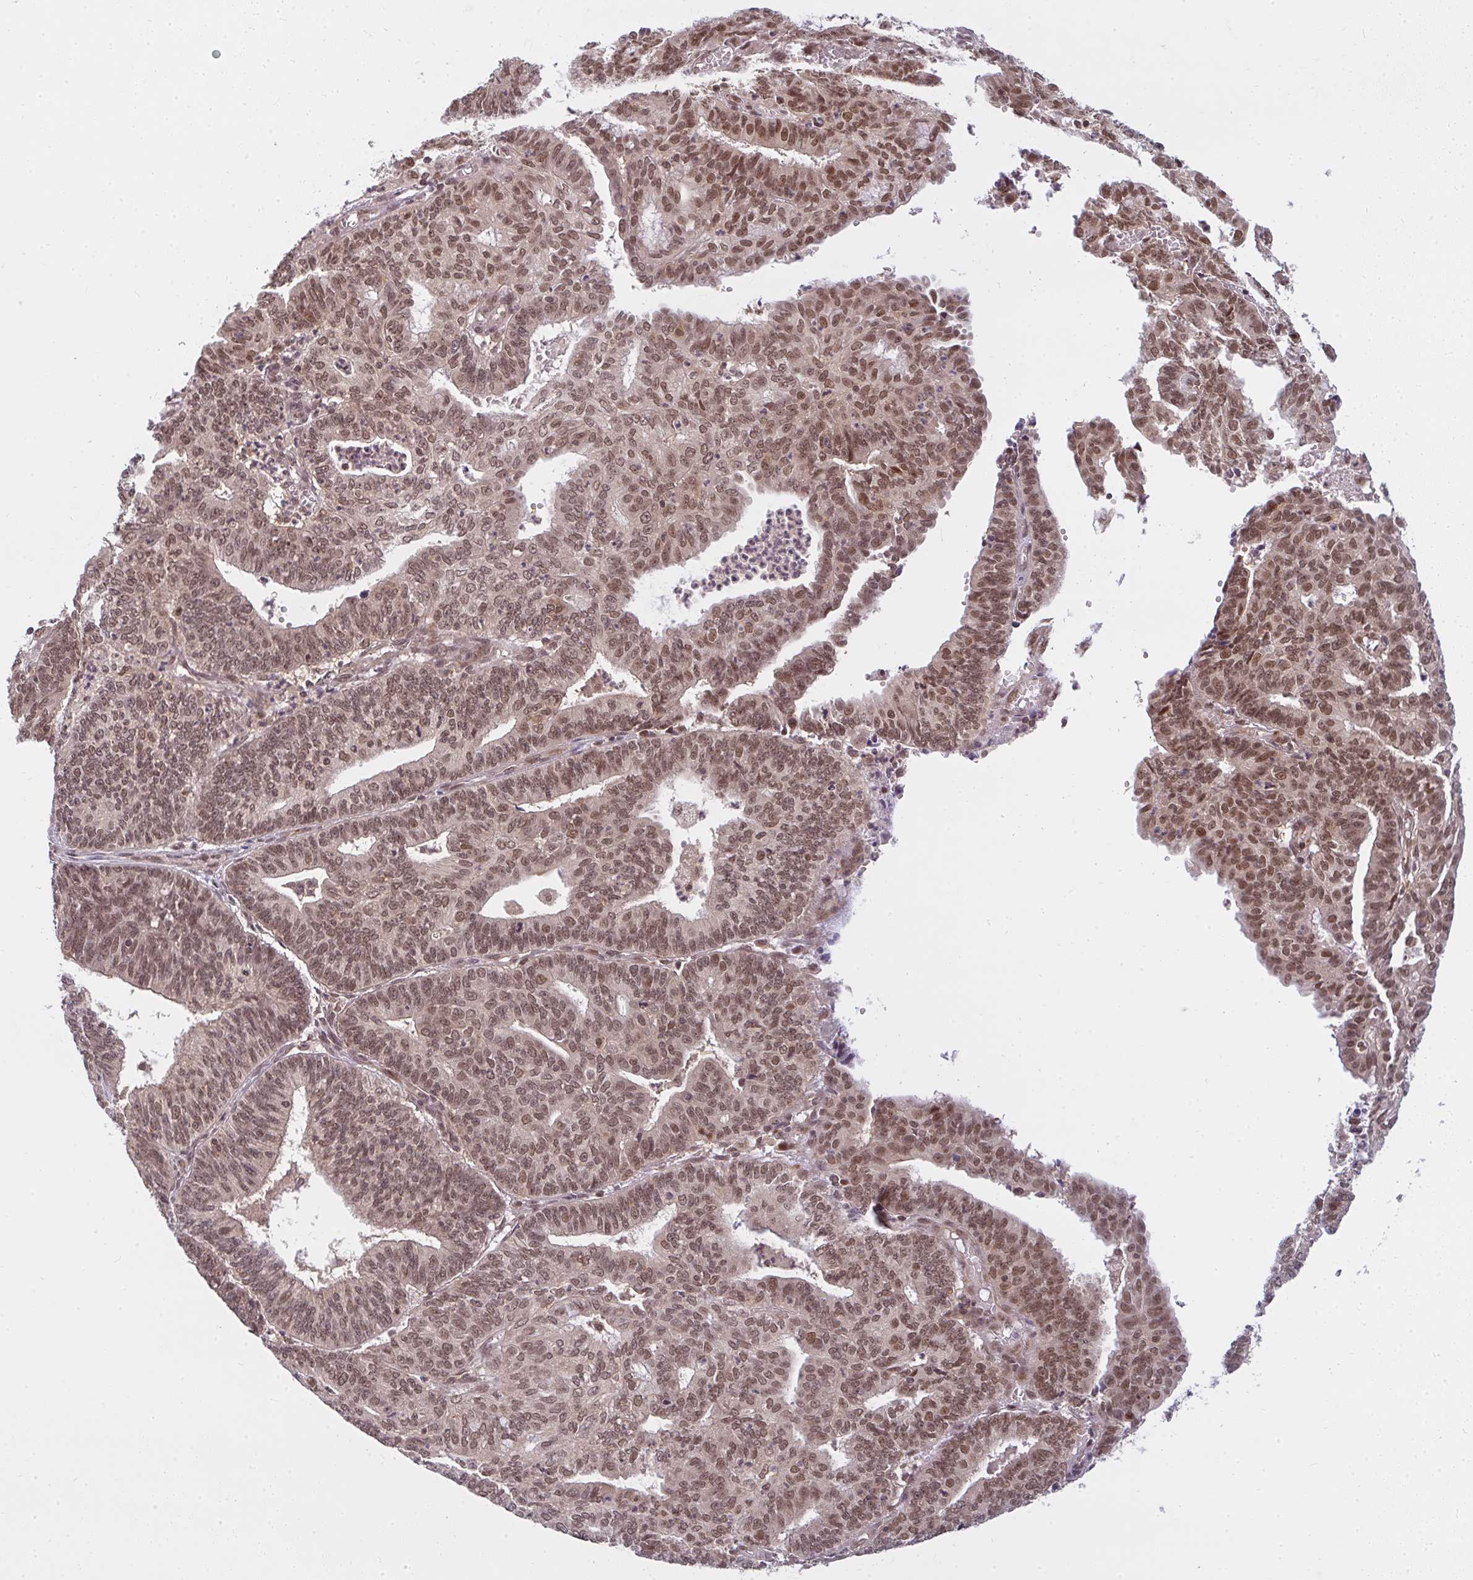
{"staining": {"intensity": "moderate", "quantity": "25%-75%", "location": "nuclear"}, "tissue": "endometrial cancer", "cell_type": "Tumor cells", "image_type": "cancer", "snomed": [{"axis": "morphology", "description": "Adenocarcinoma, NOS"}, {"axis": "topography", "description": "Endometrium"}], "caption": "High-magnification brightfield microscopy of endometrial cancer stained with DAB (3,3'-diaminobenzidine) (brown) and counterstained with hematoxylin (blue). tumor cells exhibit moderate nuclear expression is present in approximately25%-75% of cells.", "gene": "GTF3C6", "patient": {"sex": "female", "age": 61}}